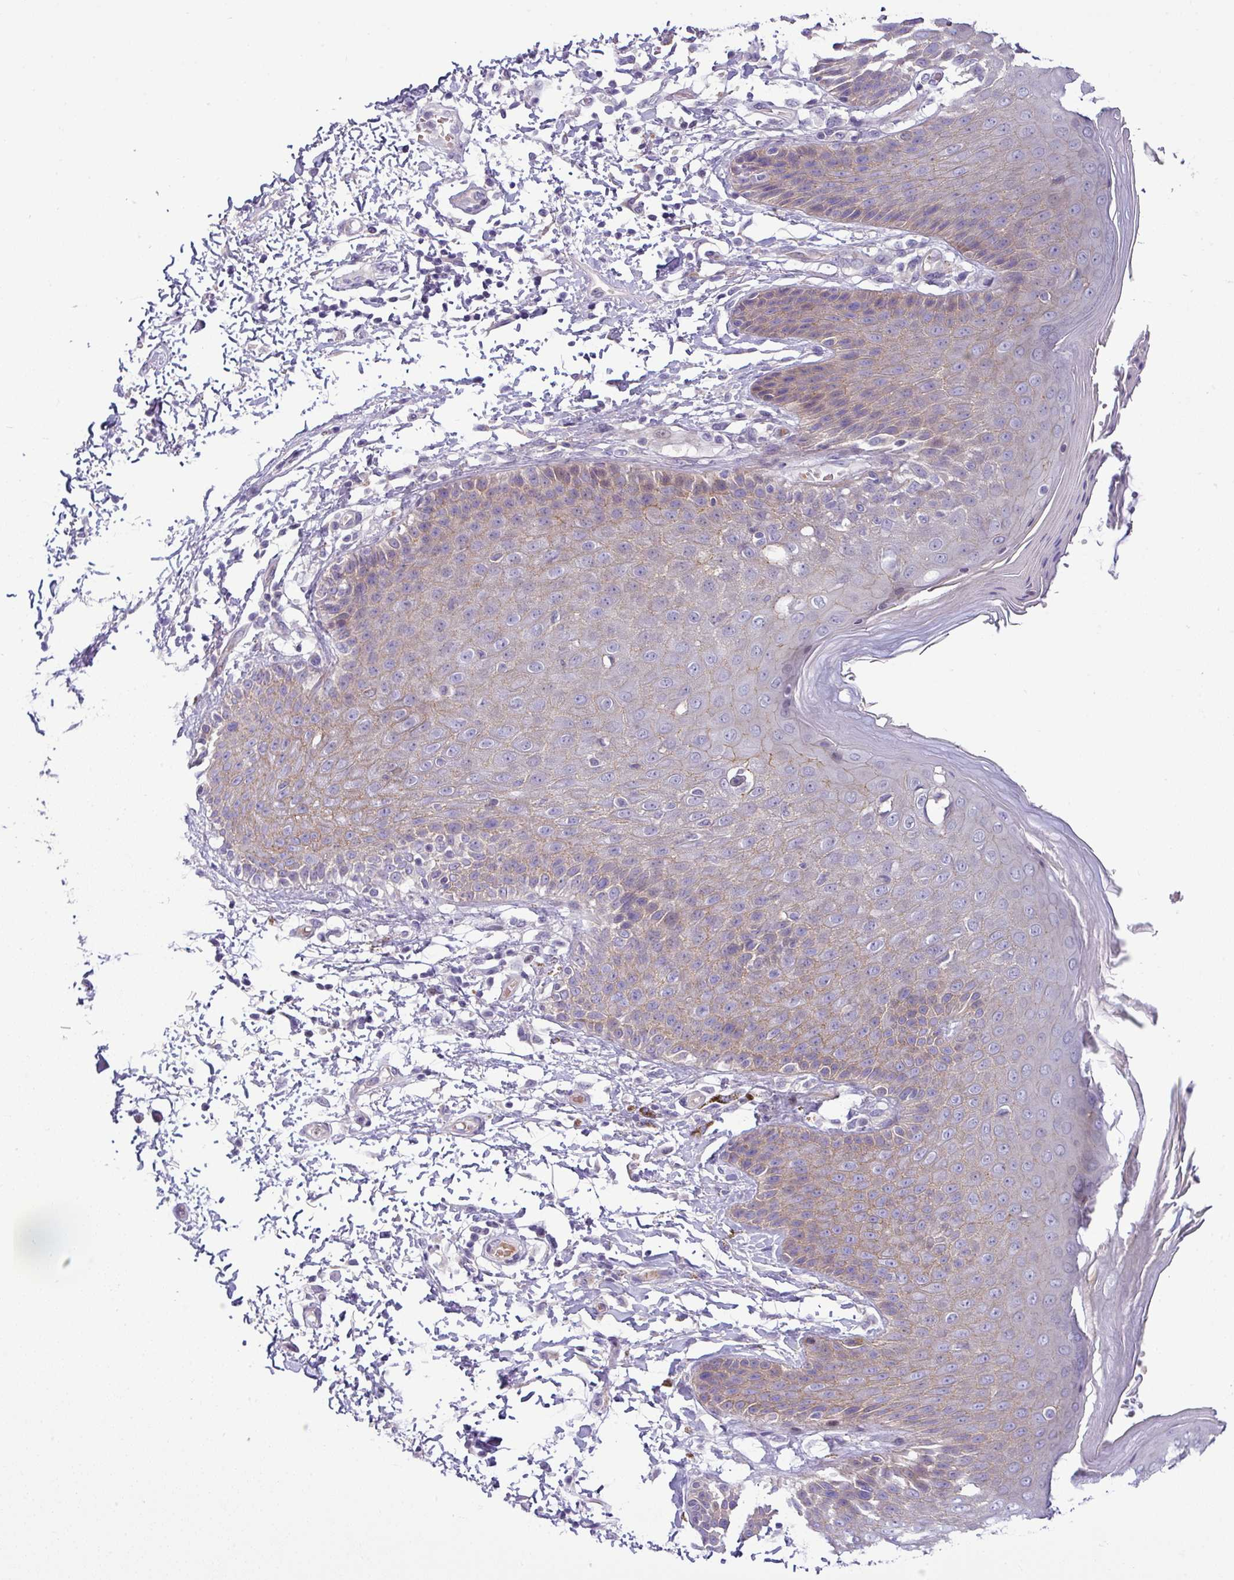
{"staining": {"intensity": "weak", "quantity": ">75%", "location": "cytoplasmic/membranous"}, "tissue": "skin", "cell_type": "Epidermal cells", "image_type": "normal", "snomed": [{"axis": "morphology", "description": "Normal tissue, NOS"}, {"axis": "topography", "description": "Peripheral nerve tissue"}], "caption": "Human skin stained with a brown dye shows weak cytoplasmic/membranous positive staining in about >75% of epidermal cells.", "gene": "ACAP3", "patient": {"sex": "male", "age": 51}}